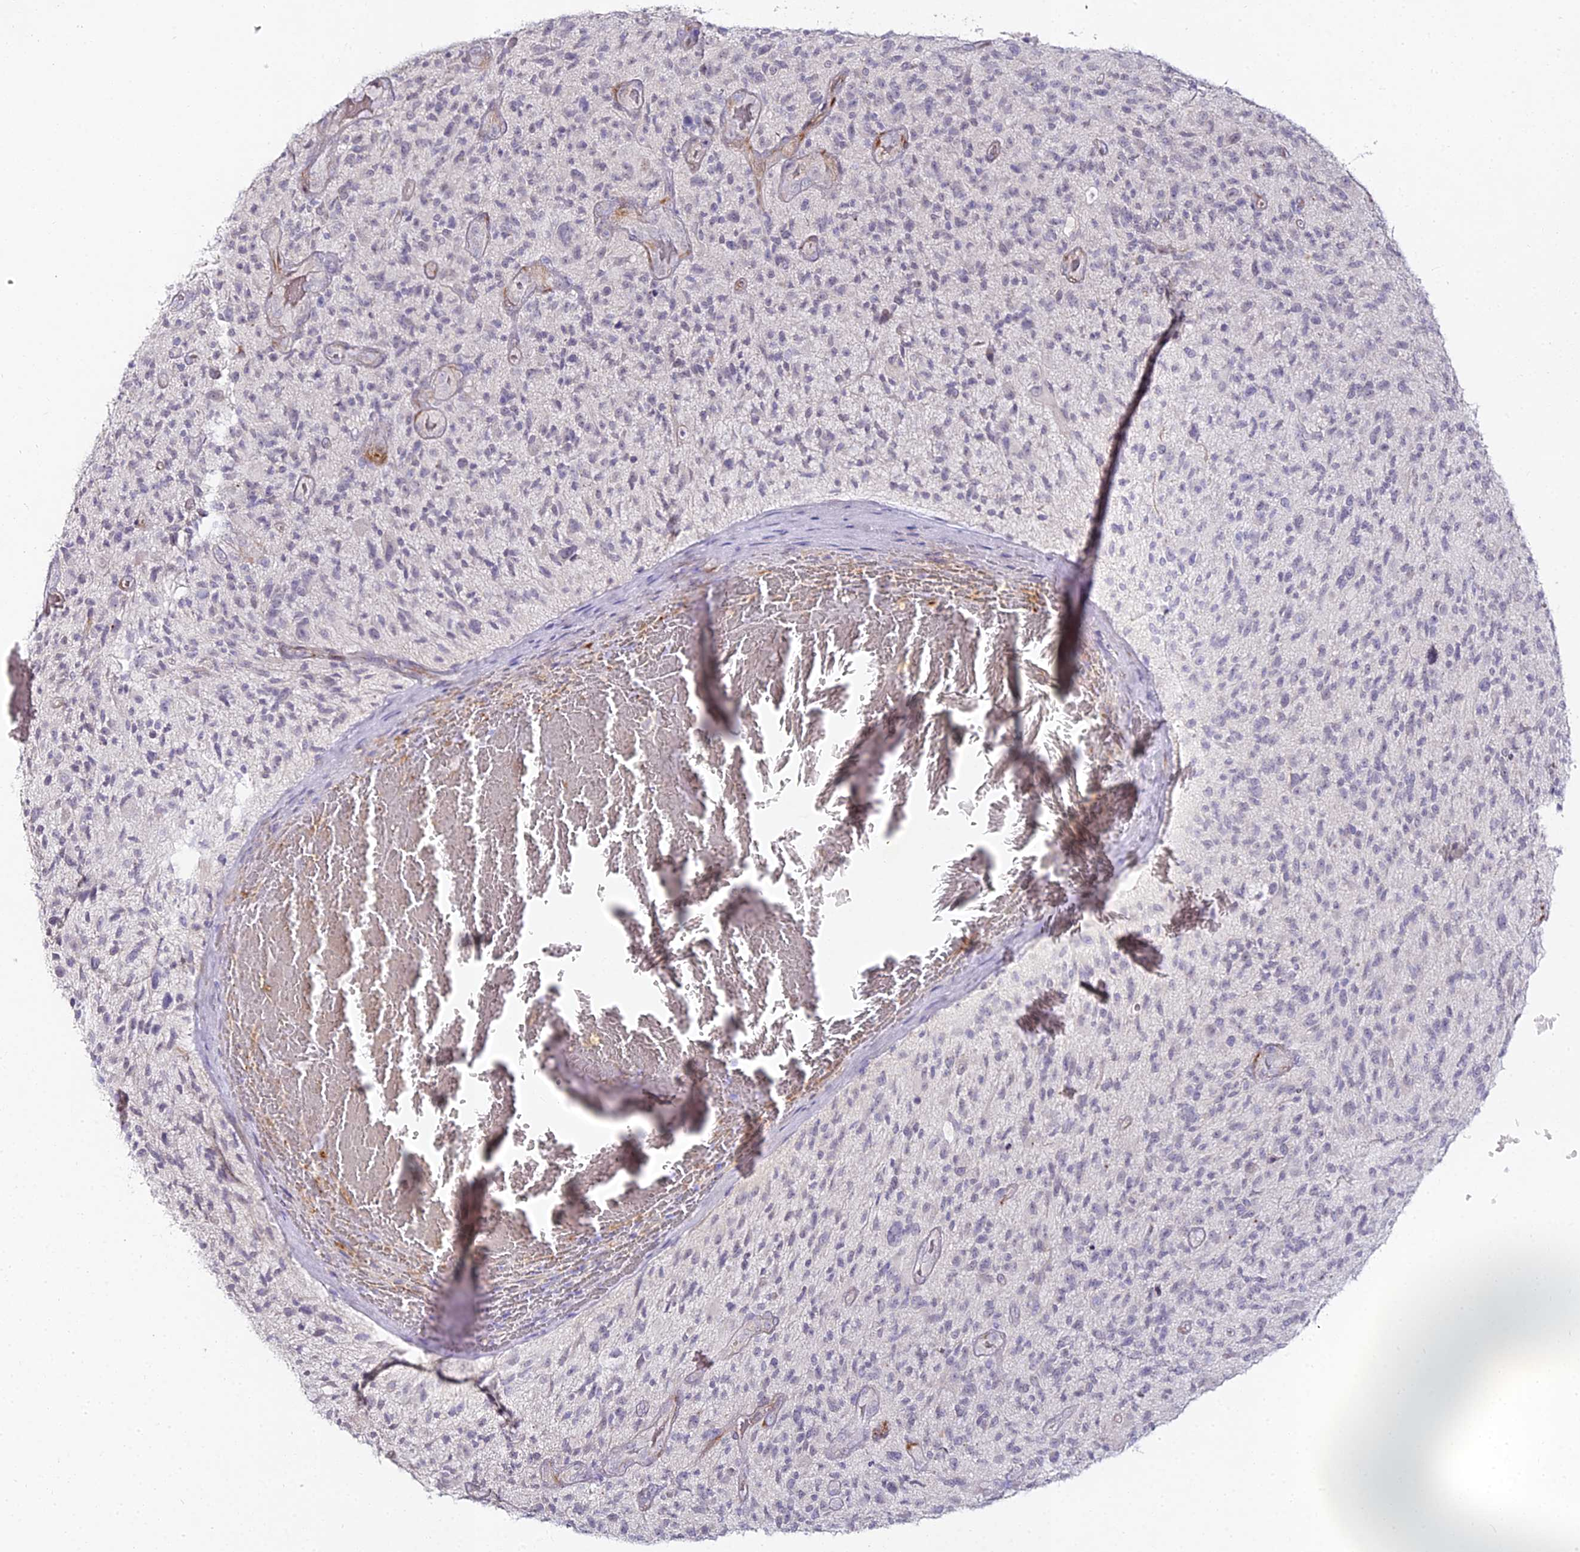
{"staining": {"intensity": "negative", "quantity": "none", "location": "none"}, "tissue": "glioma", "cell_type": "Tumor cells", "image_type": "cancer", "snomed": [{"axis": "morphology", "description": "Glioma, malignant, High grade"}, {"axis": "topography", "description": "Brain"}], "caption": "This image is of glioma stained with IHC to label a protein in brown with the nuclei are counter-stained blue. There is no positivity in tumor cells.", "gene": "ALPG", "patient": {"sex": "male", "age": 47}}